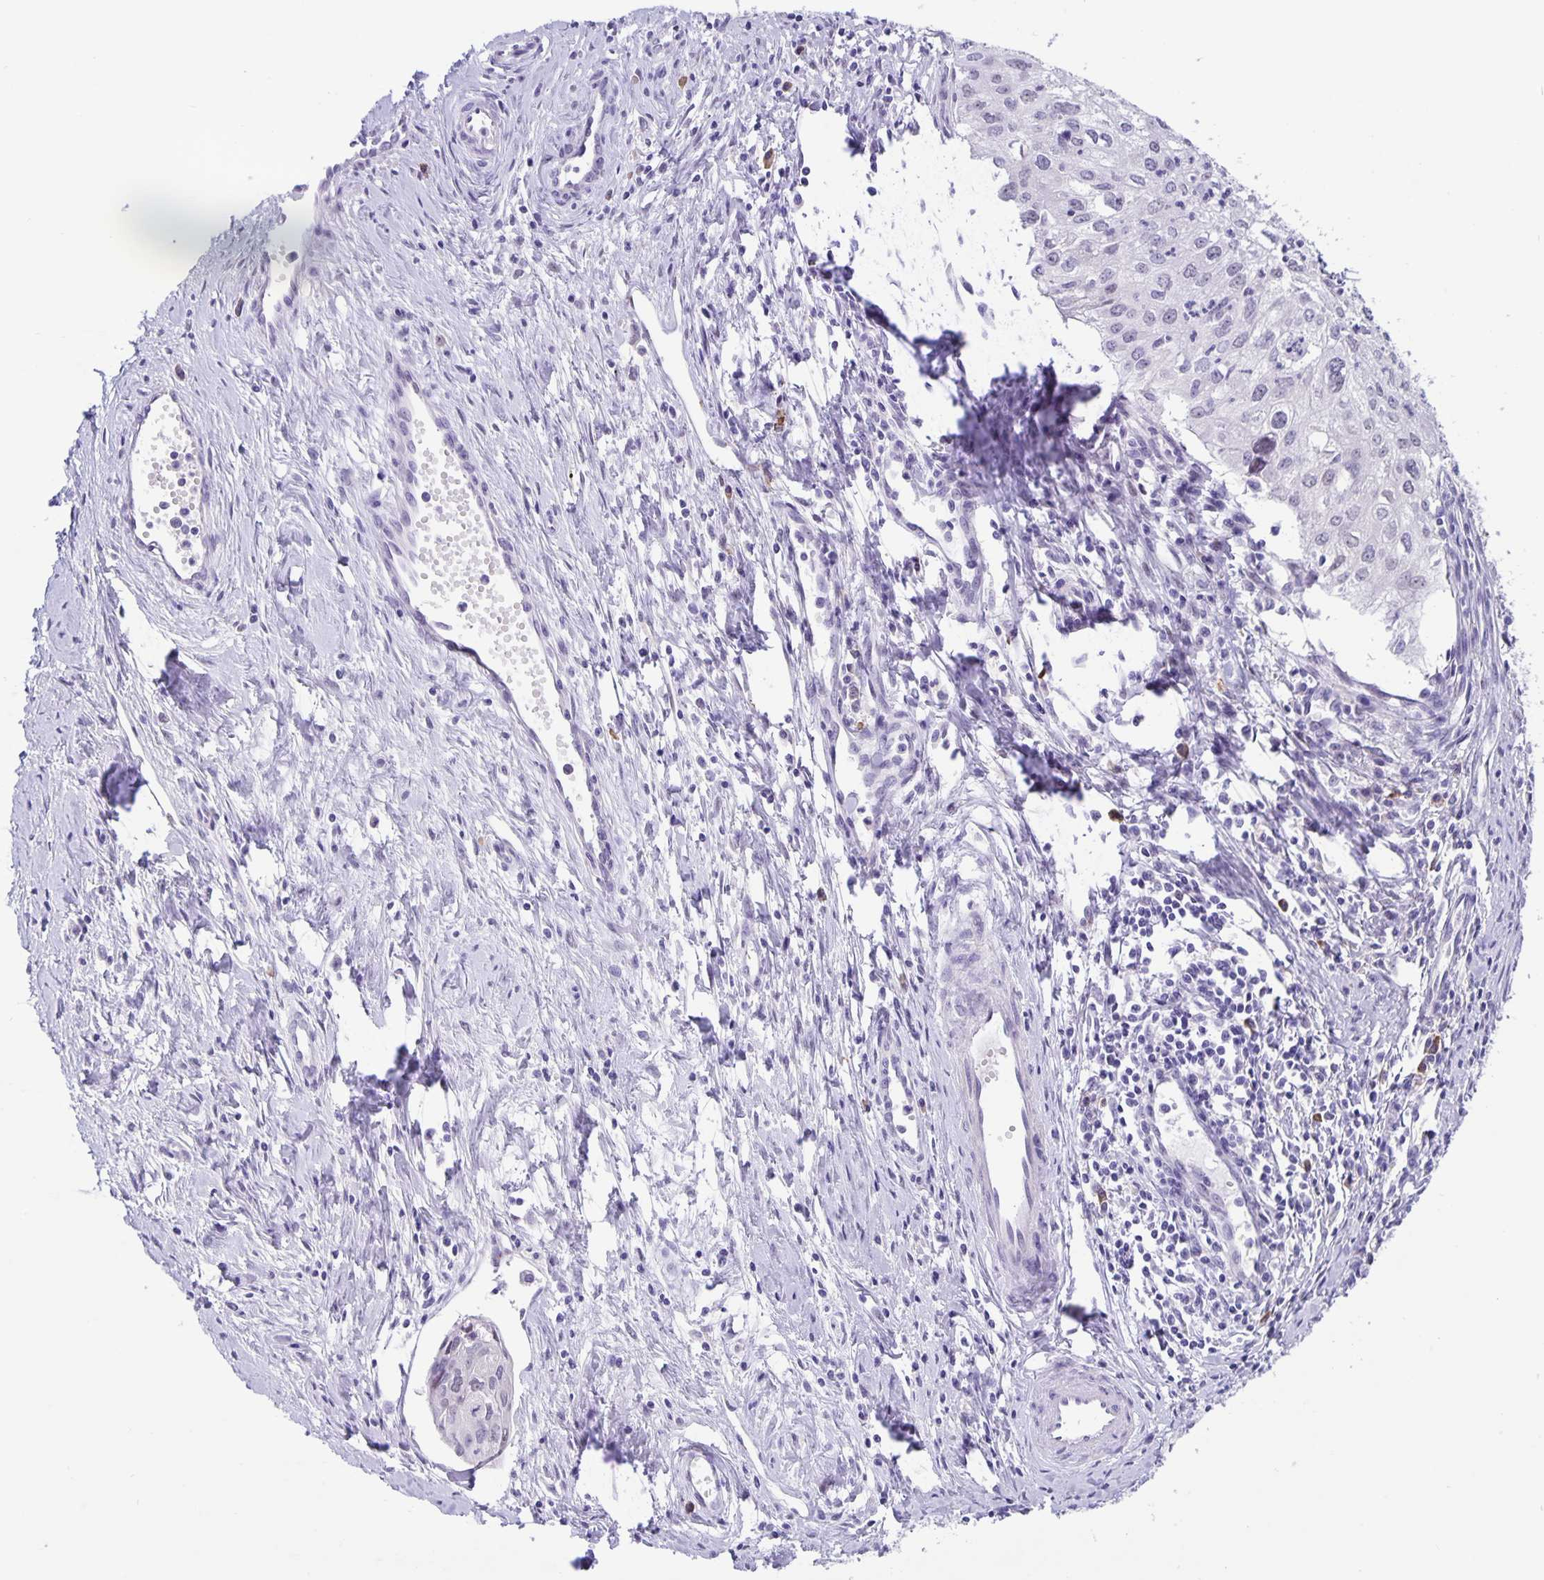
{"staining": {"intensity": "negative", "quantity": "none", "location": "none"}, "tissue": "cervical cancer", "cell_type": "Tumor cells", "image_type": "cancer", "snomed": [{"axis": "morphology", "description": "Squamous cell carcinoma, NOS"}, {"axis": "topography", "description": "Cervix"}], "caption": "Cervical cancer stained for a protein using immunohistochemistry exhibits no expression tumor cells.", "gene": "ERMN", "patient": {"sex": "female", "age": 50}}